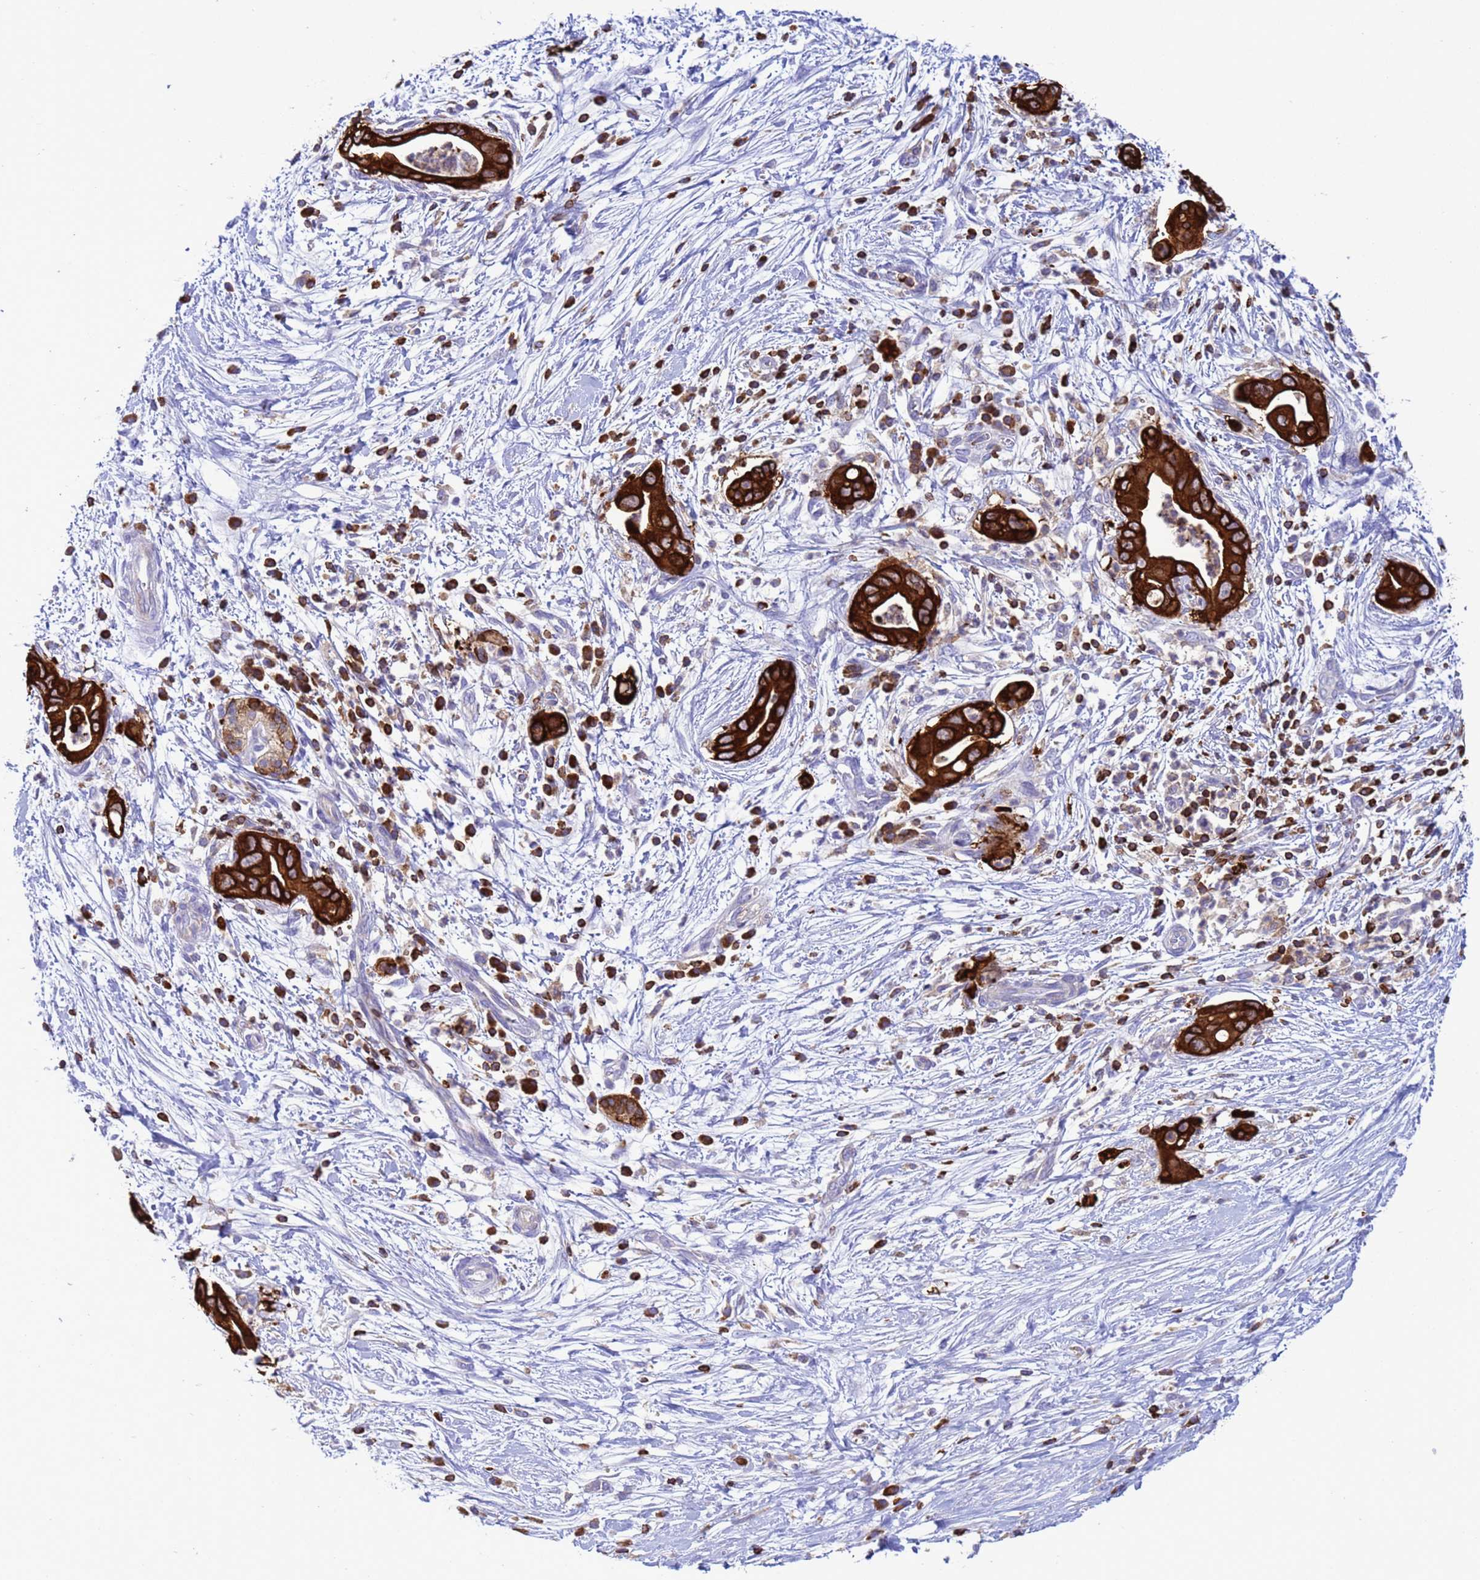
{"staining": {"intensity": "strong", "quantity": ">75%", "location": "cytoplasmic/membranous"}, "tissue": "pancreatic cancer", "cell_type": "Tumor cells", "image_type": "cancer", "snomed": [{"axis": "morphology", "description": "Adenocarcinoma, NOS"}, {"axis": "topography", "description": "Pancreas"}], "caption": "This micrograph displays pancreatic cancer stained with immunohistochemistry (IHC) to label a protein in brown. The cytoplasmic/membranous of tumor cells show strong positivity for the protein. Nuclei are counter-stained blue.", "gene": "EZR", "patient": {"sex": "male", "age": 75}}